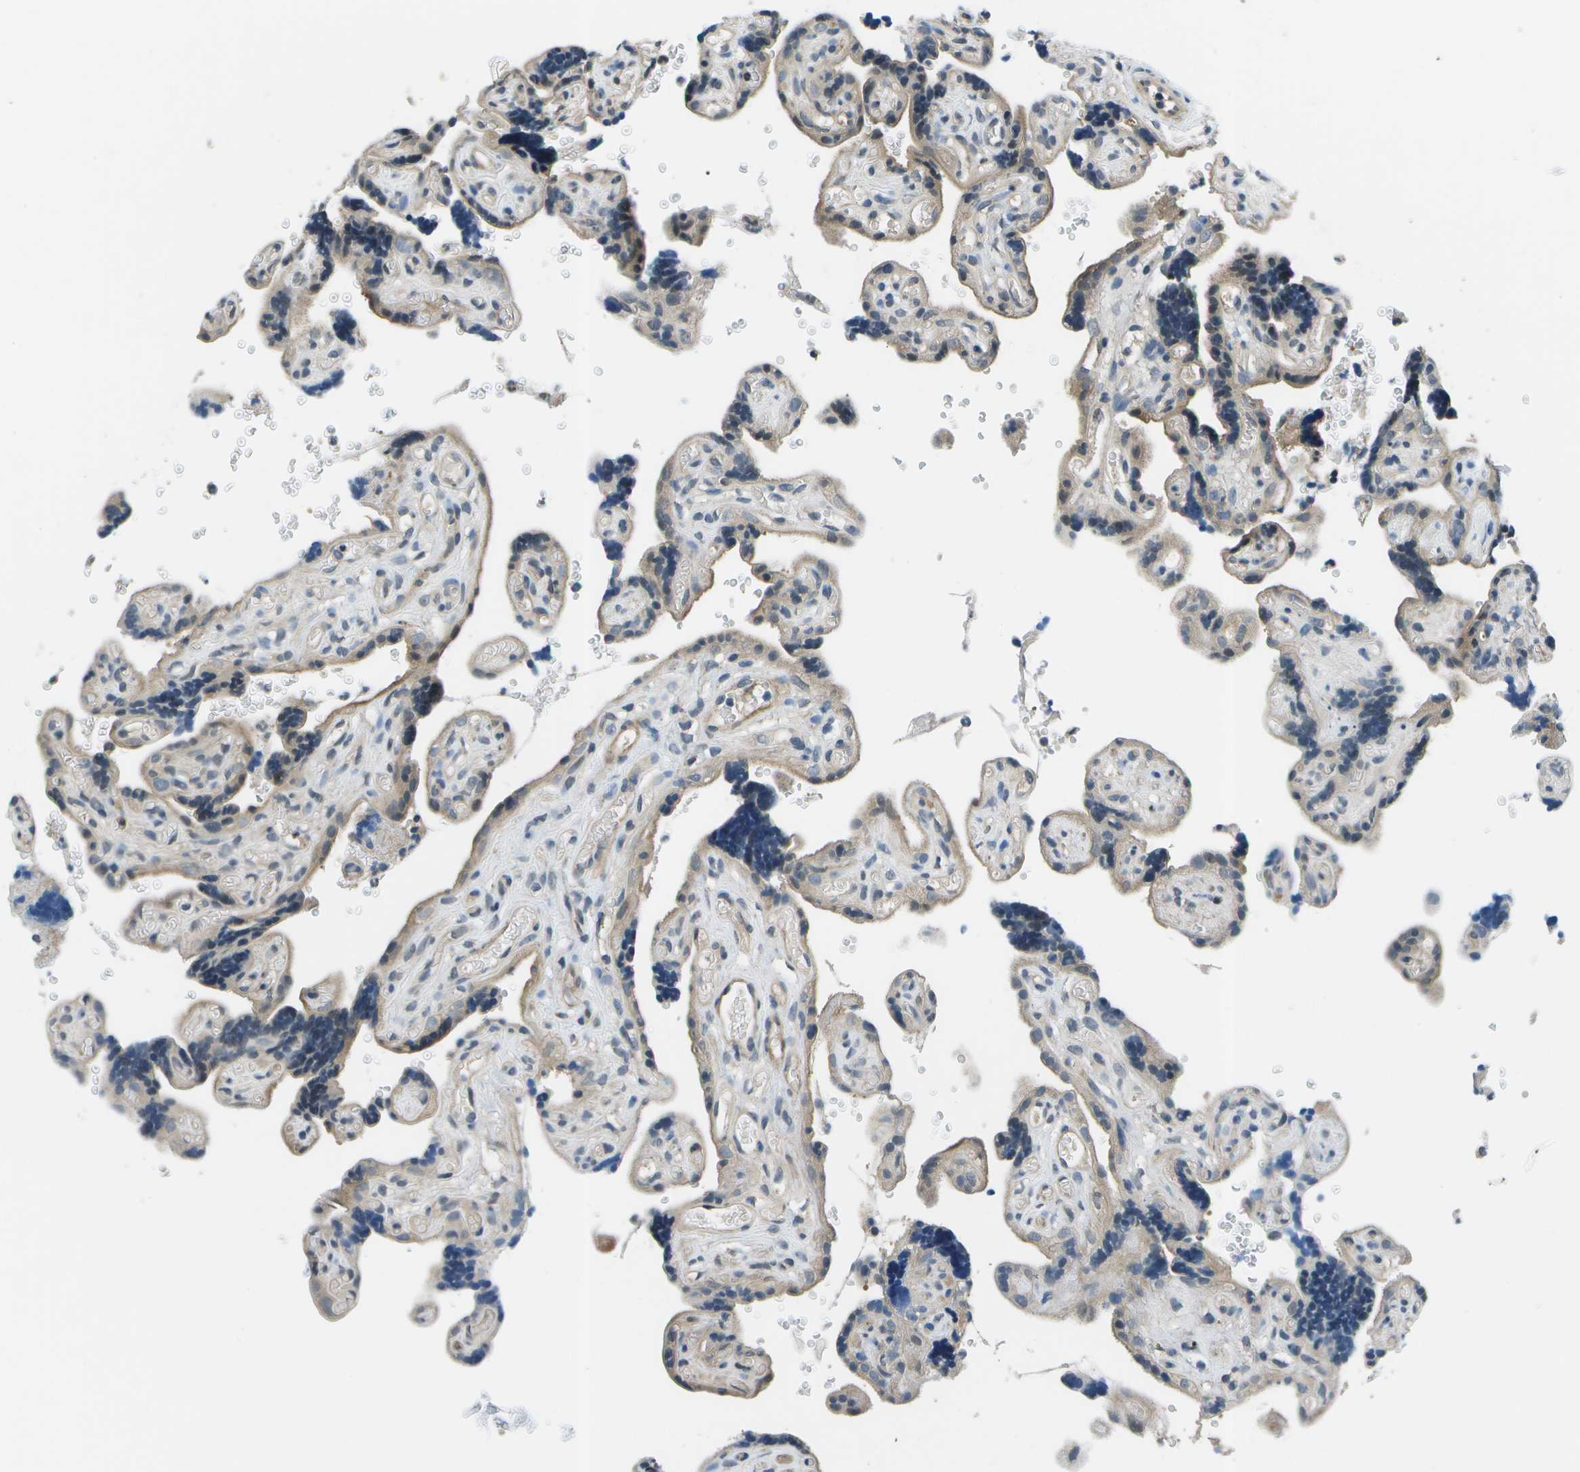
{"staining": {"intensity": "weak", "quantity": ">75%", "location": "cytoplasmic/membranous"}, "tissue": "placenta", "cell_type": "Trophoblastic cells", "image_type": "normal", "snomed": [{"axis": "morphology", "description": "Normal tissue, NOS"}, {"axis": "topography", "description": "Placenta"}], "caption": "This is a photomicrograph of IHC staining of benign placenta, which shows weak staining in the cytoplasmic/membranous of trophoblastic cells.", "gene": "ENPP5", "patient": {"sex": "female", "age": 30}}